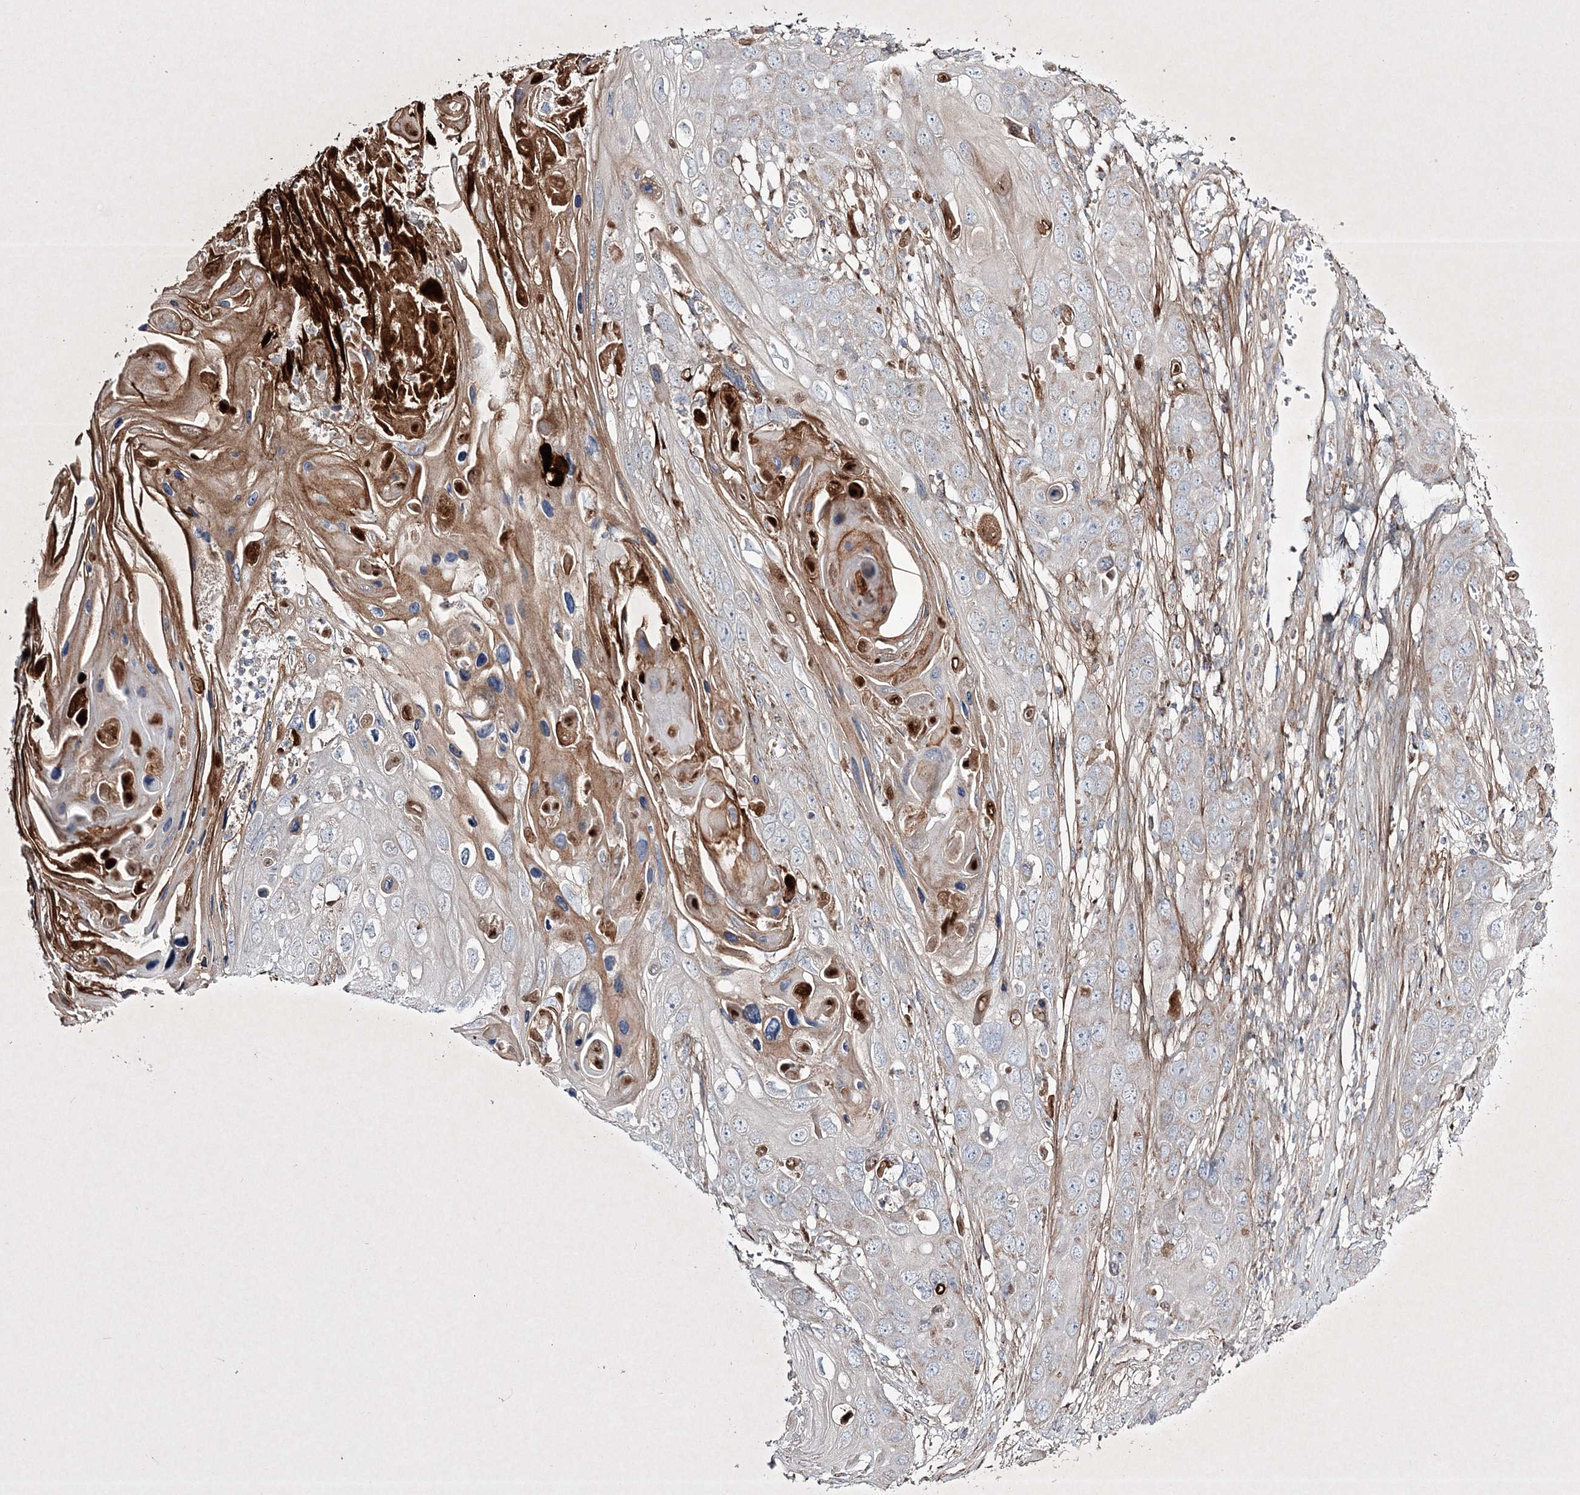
{"staining": {"intensity": "weak", "quantity": "<25%", "location": "cytoplasmic/membranous"}, "tissue": "skin cancer", "cell_type": "Tumor cells", "image_type": "cancer", "snomed": [{"axis": "morphology", "description": "Squamous cell carcinoma, NOS"}, {"axis": "topography", "description": "Skin"}], "caption": "DAB immunohistochemical staining of skin squamous cell carcinoma reveals no significant positivity in tumor cells. (Brightfield microscopy of DAB (3,3'-diaminobenzidine) immunohistochemistry (IHC) at high magnification).", "gene": "RICTOR", "patient": {"sex": "male", "age": 55}}